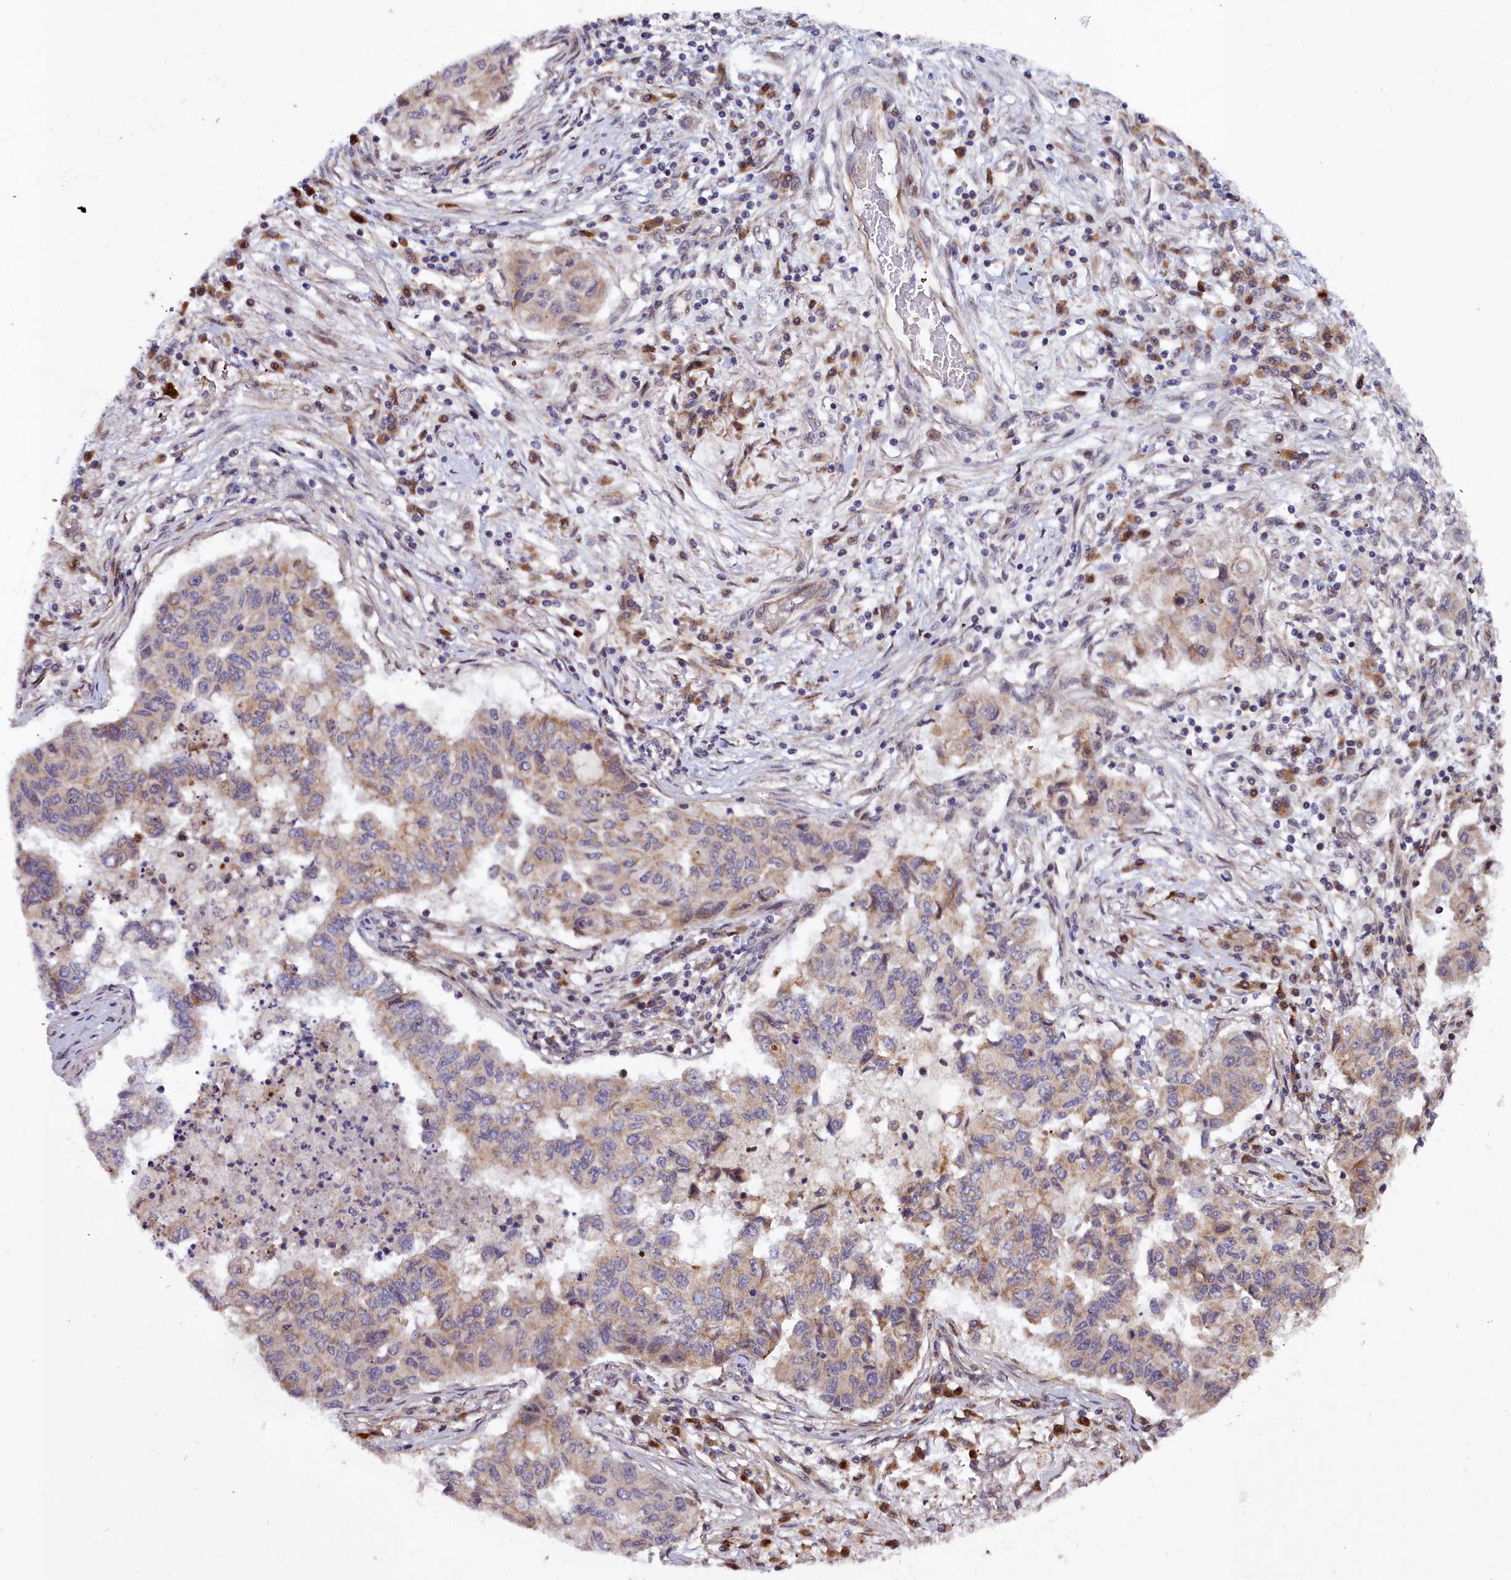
{"staining": {"intensity": "weak", "quantity": "25%-75%", "location": "cytoplasmic/membranous"}, "tissue": "lung cancer", "cell_type": "Tumor cells", "image_type": "cancer", "snomed": [{"axis": "morphology", "description": "Squamous cell carcinoma, NOS"}, {"axis": "topography", "description": "Lung"}], "caption": "About 25%-75% of tumor cells in lung squamous cell carcinoma display weak cytoplasmic/membranous protein expression as visualized by brown immunohistochemical staining.", "gene": "MRPS11", "patient": {"sex": "male", "age": 74}}